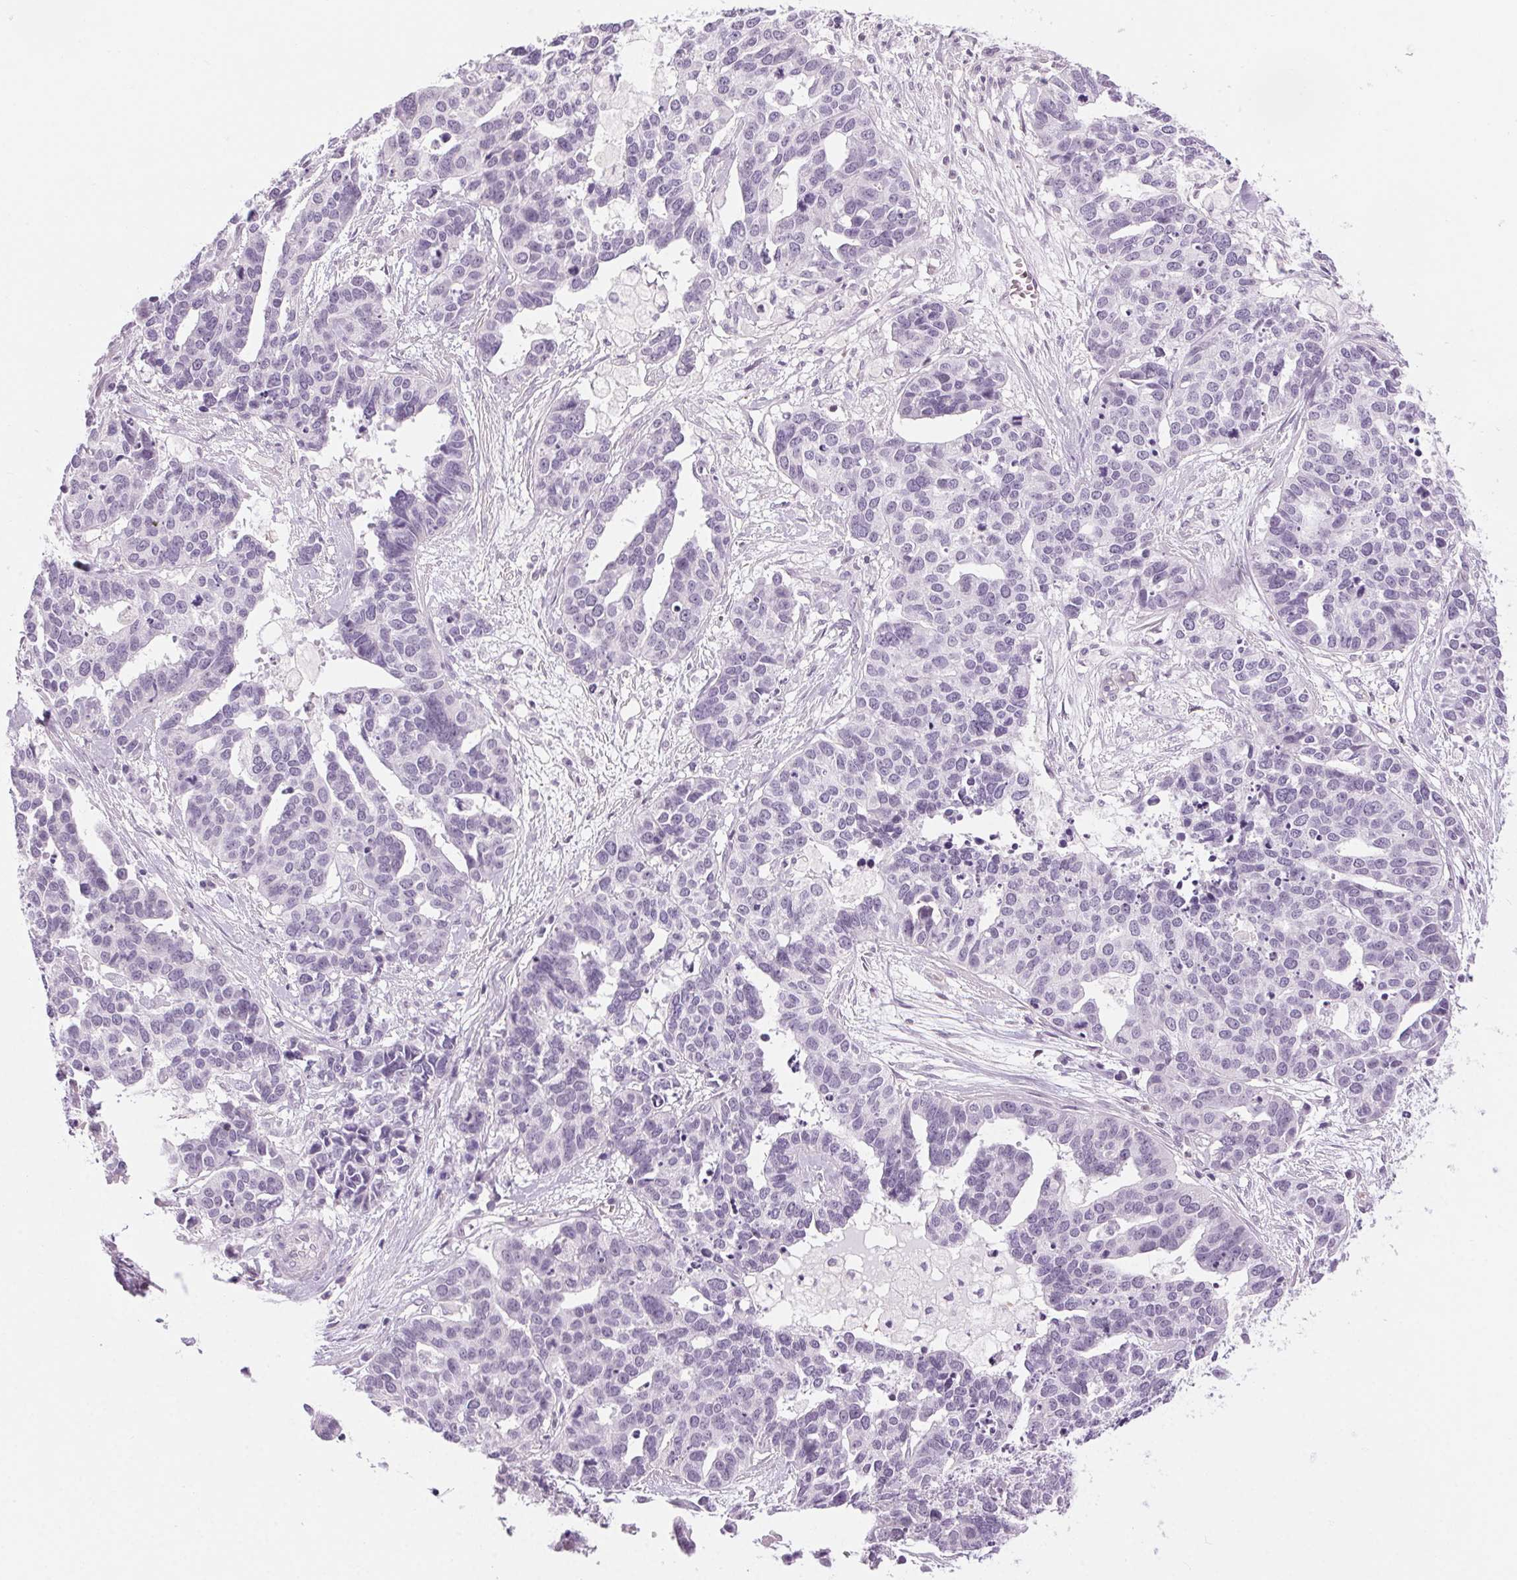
{"staining": {"intensity": "negative", "quantity": "none", "location": "none"}, "tissue": "ovarian cancer", "cell_type": "Tumor cells", "image_type": "cancer", "snomed": [{"axis": "morphology", "description": "Carcinoma, endometroid"}, {"axis": "topography", "description": "Ovary"}], "caption": "This is an immunohistochemistry (IHC) histopathology image of ovarian cancer. There is no staining in tumor cells.", "gene": "SLC6A19", "patient": {"sex": "female", "age": 65}}